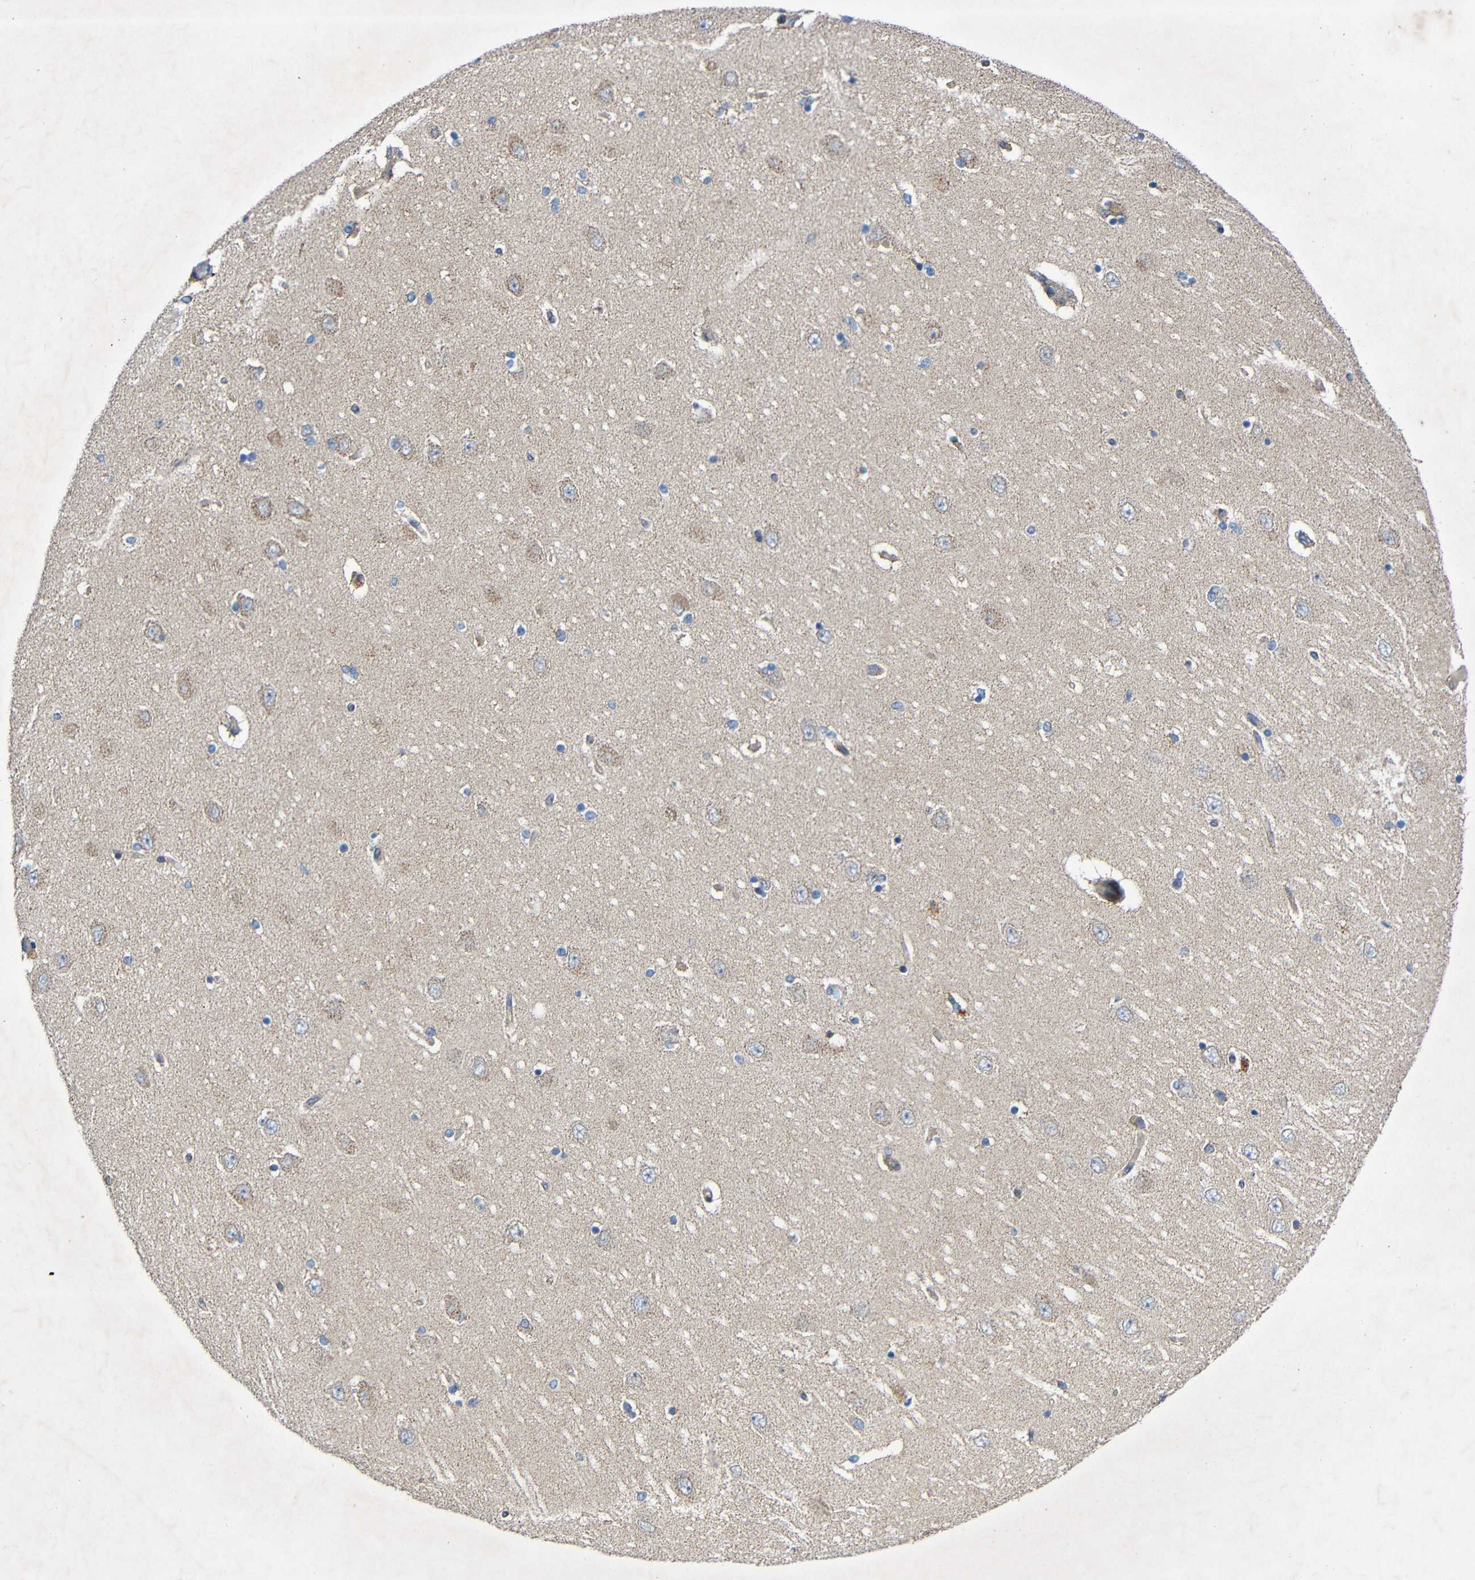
{"staining": {"intensity": "negative", "quantity": "none", "location": "none"}, "tissue": "hippocampus", "cell_type": "Glial cells", "image_type": "normal", "snomed": [{"axis": "morphology", "description": "Normal tissue, NOS"}, {"axis": "topography", "description": "Hippocampus"}], "caption": "High power microscopy histopathology image of an IHC micrograph of benign hippocampus, revealing no significant staining in glial cells.", "gene": "TMEM25", "patient": {"sex": "female", "age": 54}}